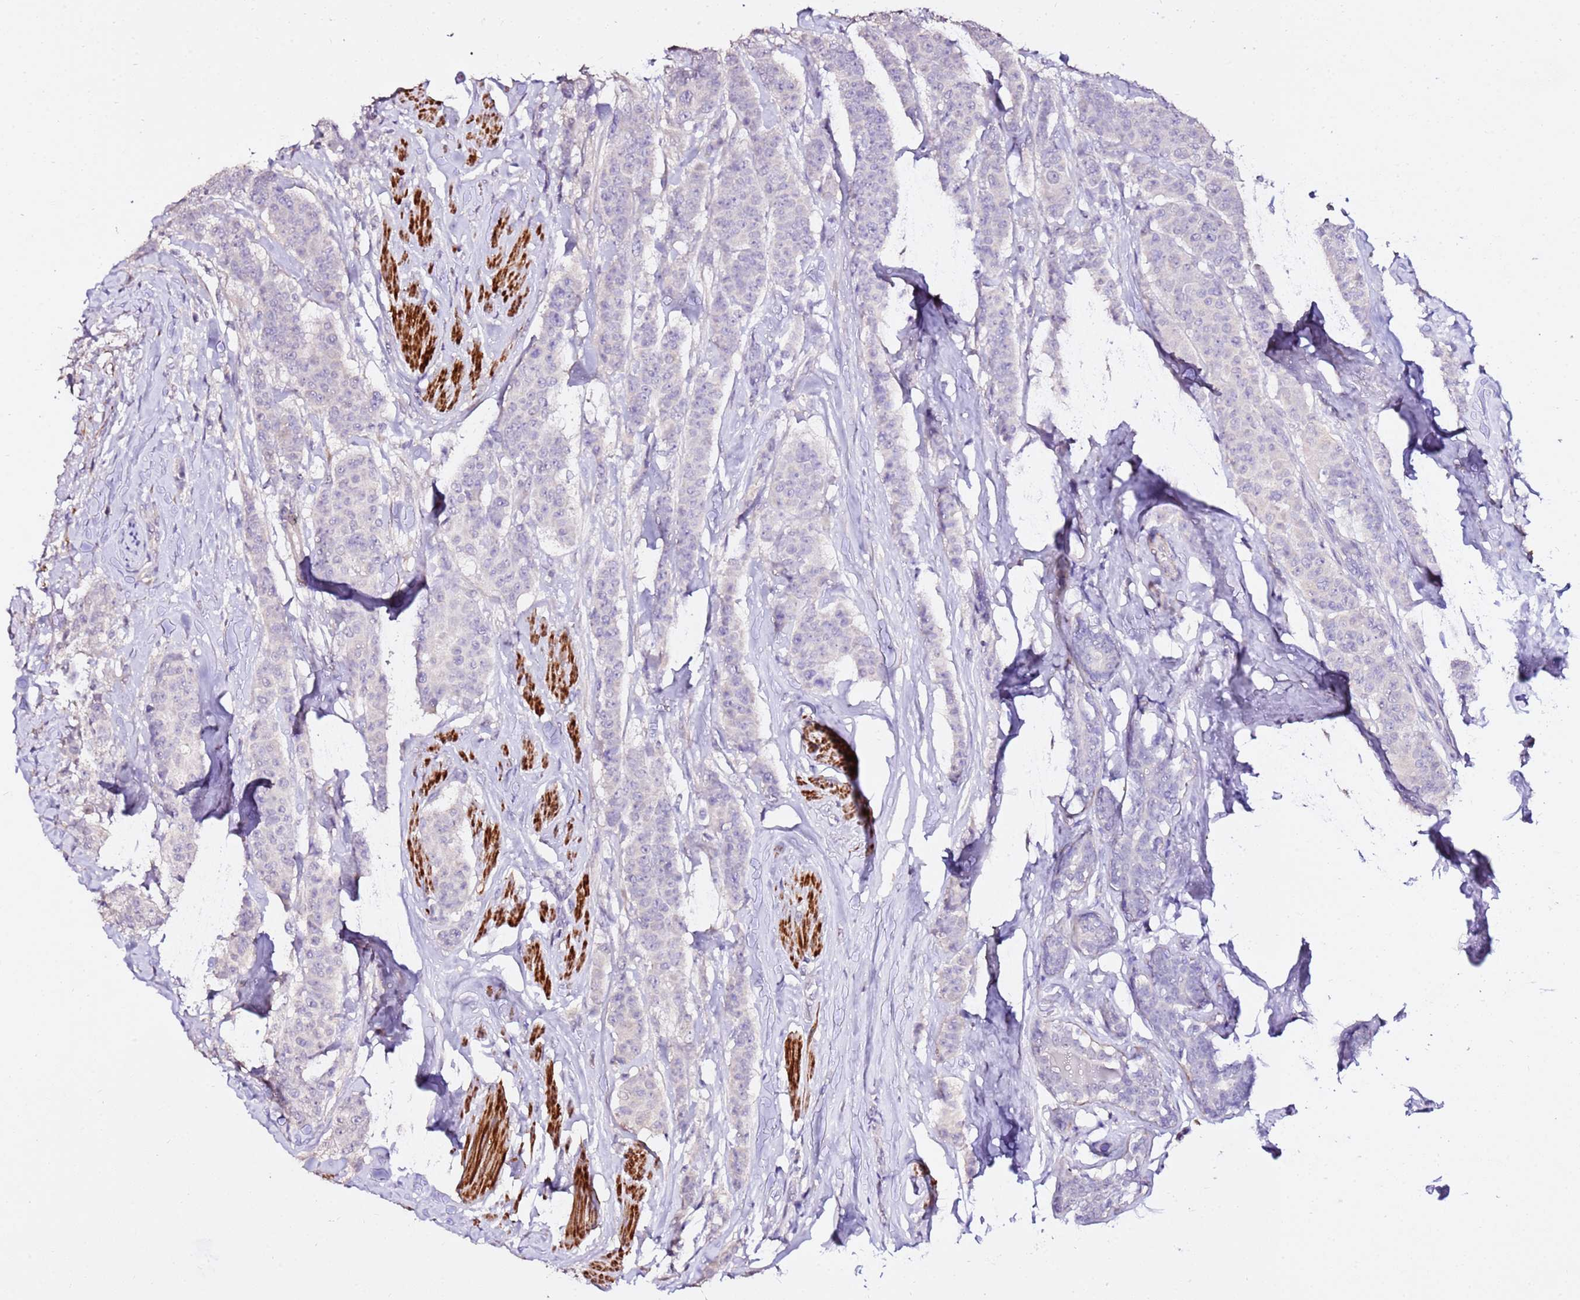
{"staining": {"intensity": "negative", "quantity": "none", "location": "none"}, "tissue": "breast cancer", "cell_type": "Tumor cells", "image_type": "cancer", "snomed": [{"axis": "morphology", "description": "Duct carcinoma"}, {"axis": "topography", "description": "Breast"}], "caption": "Breast cancer stained for a protein using immunohistochemistry shows no positivity tumor cells.", "gene": "ART5", "patient": {"sex": "female", "age": 40}}